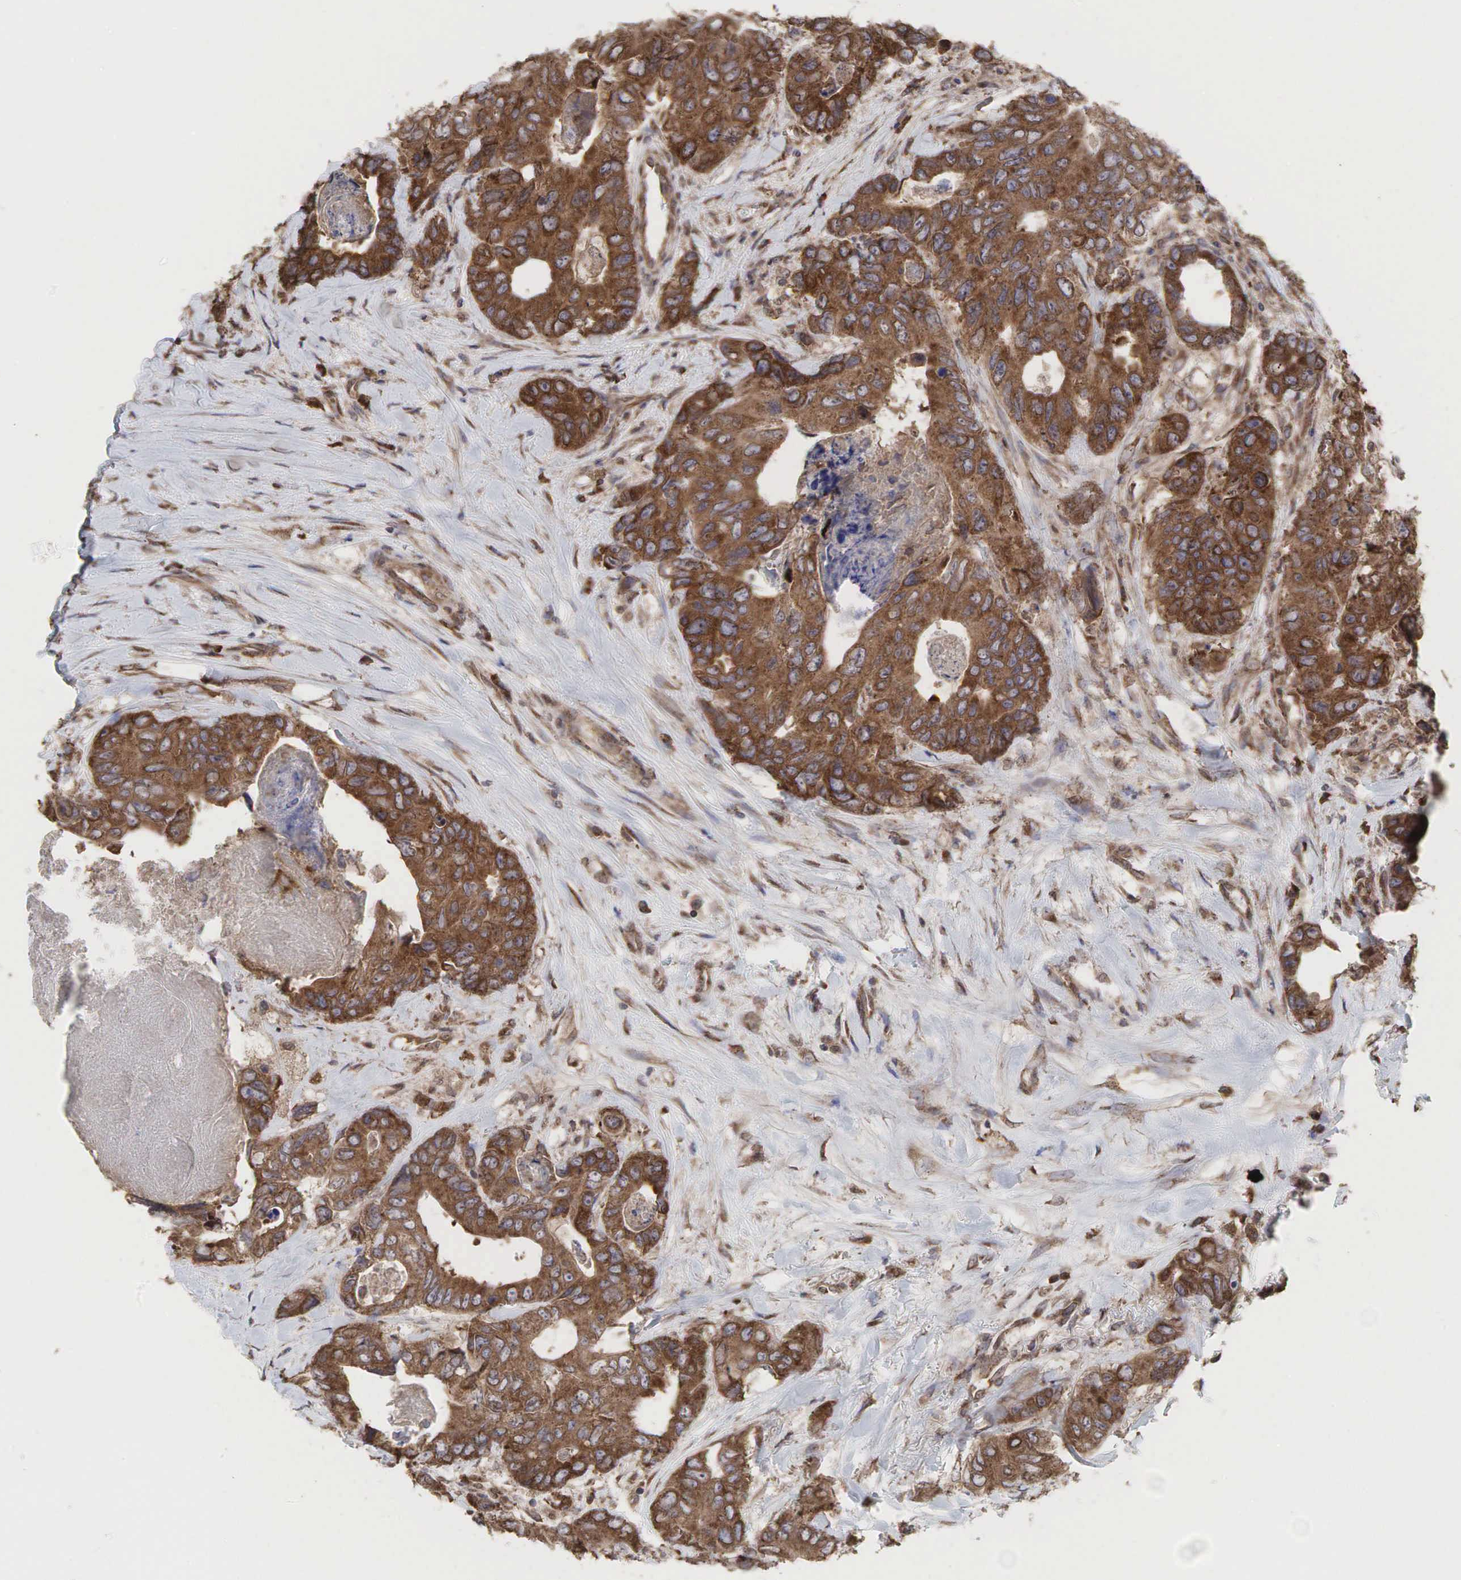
{"staining": {"intensity": "moderate", "quantity": ">75%", "location": "cytoplasmic/membranous"}, "tissue": "colorectal cancer", "cell_type": "Tumor cells", "image_type": "cancer", "snomed": [{"axis": "morphology", "description": "Adenocarcinoma, NOS"}, {"axis": "topography", "description": "Colon"}], "caption": "An image of colorectal adenocarcinoma stained for a protein shows moderate cytoplasmic/membranous brown staining in tumor cells.", "gene": "PABPC5", "patient": {"sex": "female", "age": 86}}